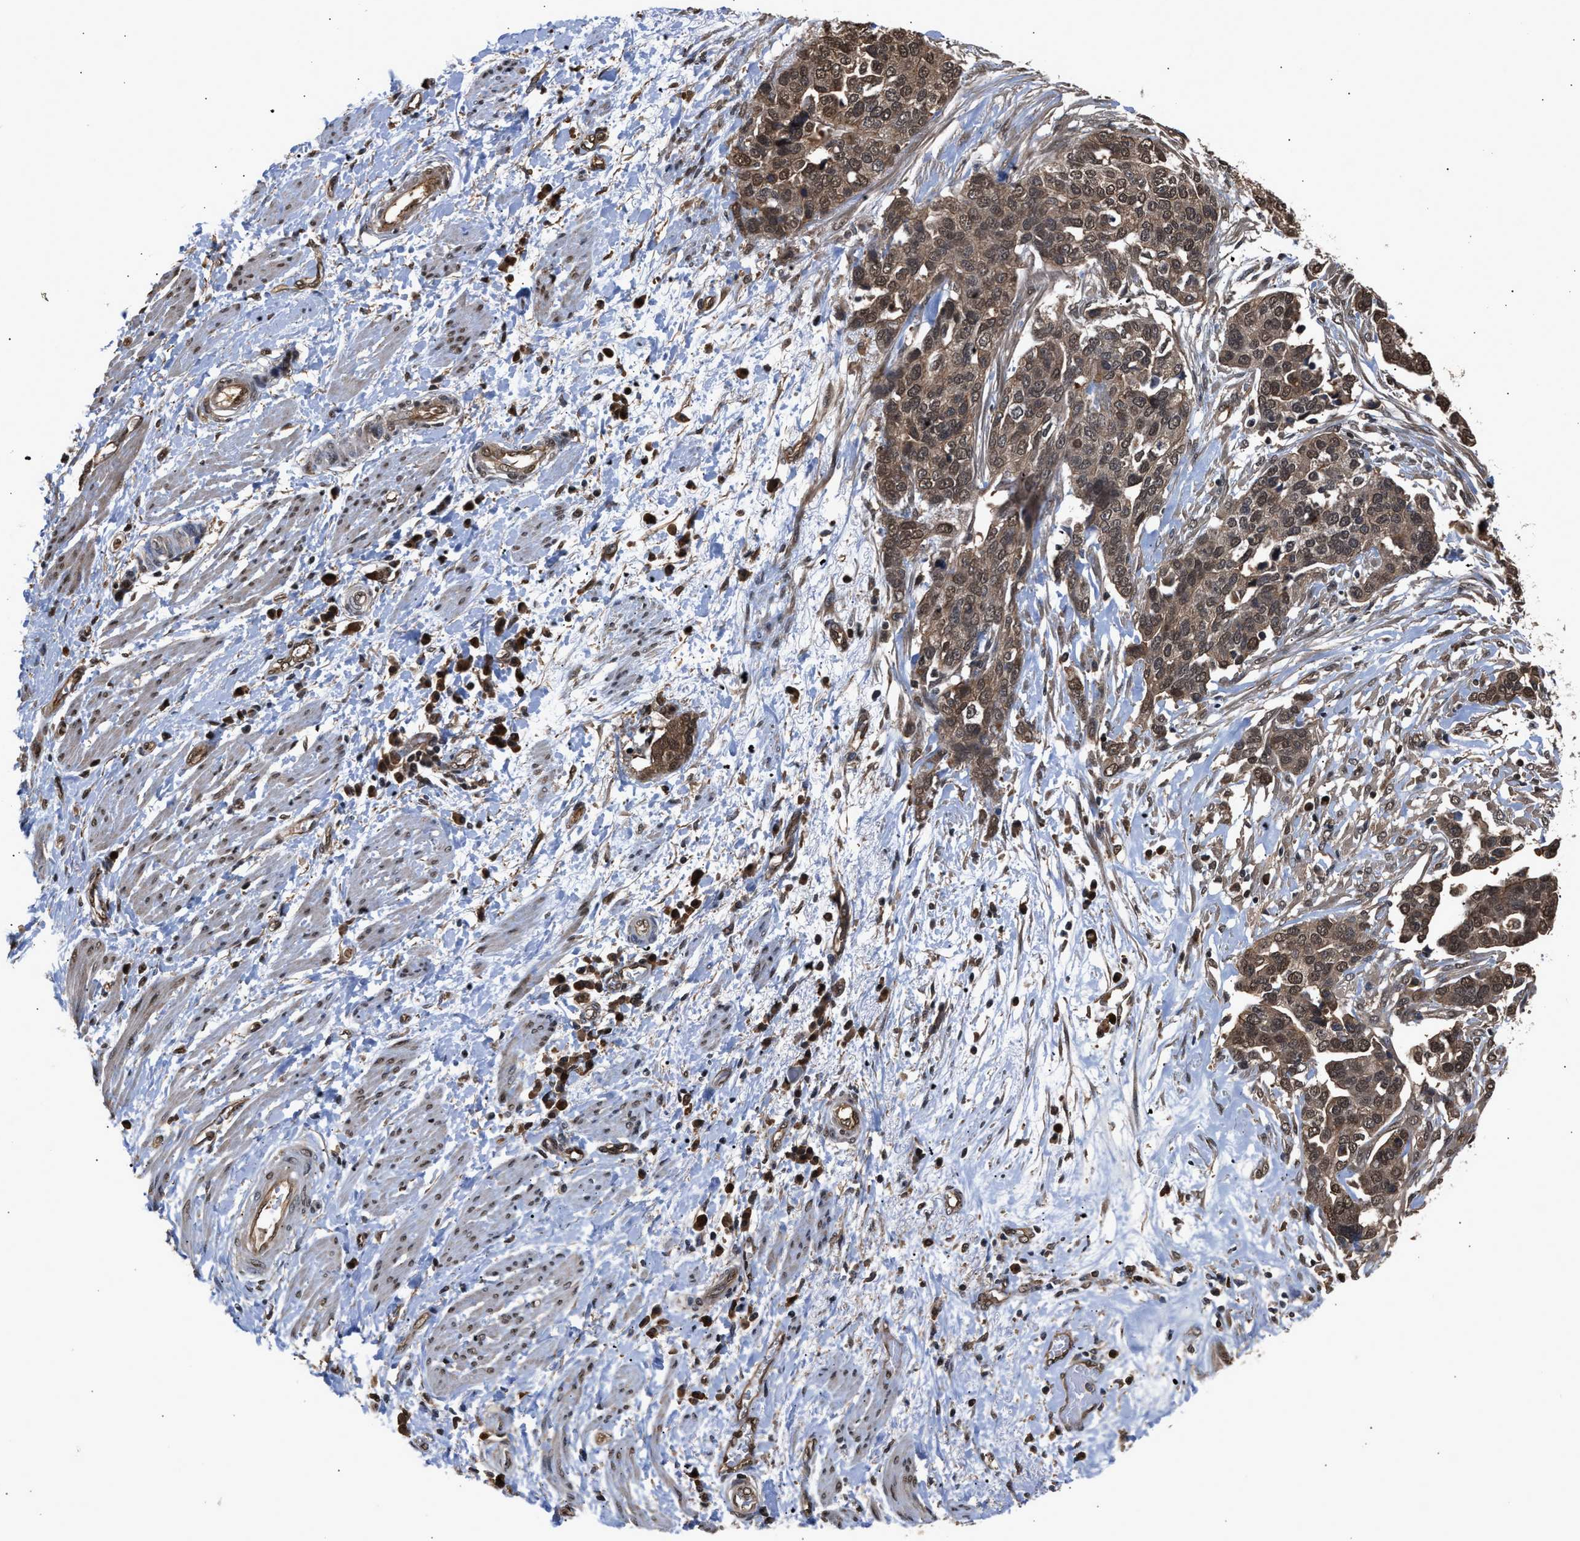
{"staining": {"intensity": "weak", "quantity": ">75%", "location": "cytoplasmic/membranous,nuclear"}, "tissue": "ovarian cancer", "cell_type": "Tumor cells", "image_type": "cancer", "snomed": [{"axis": "morphology", "description": "Cystadenocarcinoma, serous, NOS"}, {"axis": "topography", "description": "Ovary"}], "caption": "Immunohistochemistry (DAB (3,3'-diaminobenzidine)) staining of ovarian serous cystadenocarcinoma shows weak cytoplasmic/membranous and nuclear protein positivity in about >75% of tumor cells.", "gene": "SCAI", "patient": {"sex": "female", "age": 44}}